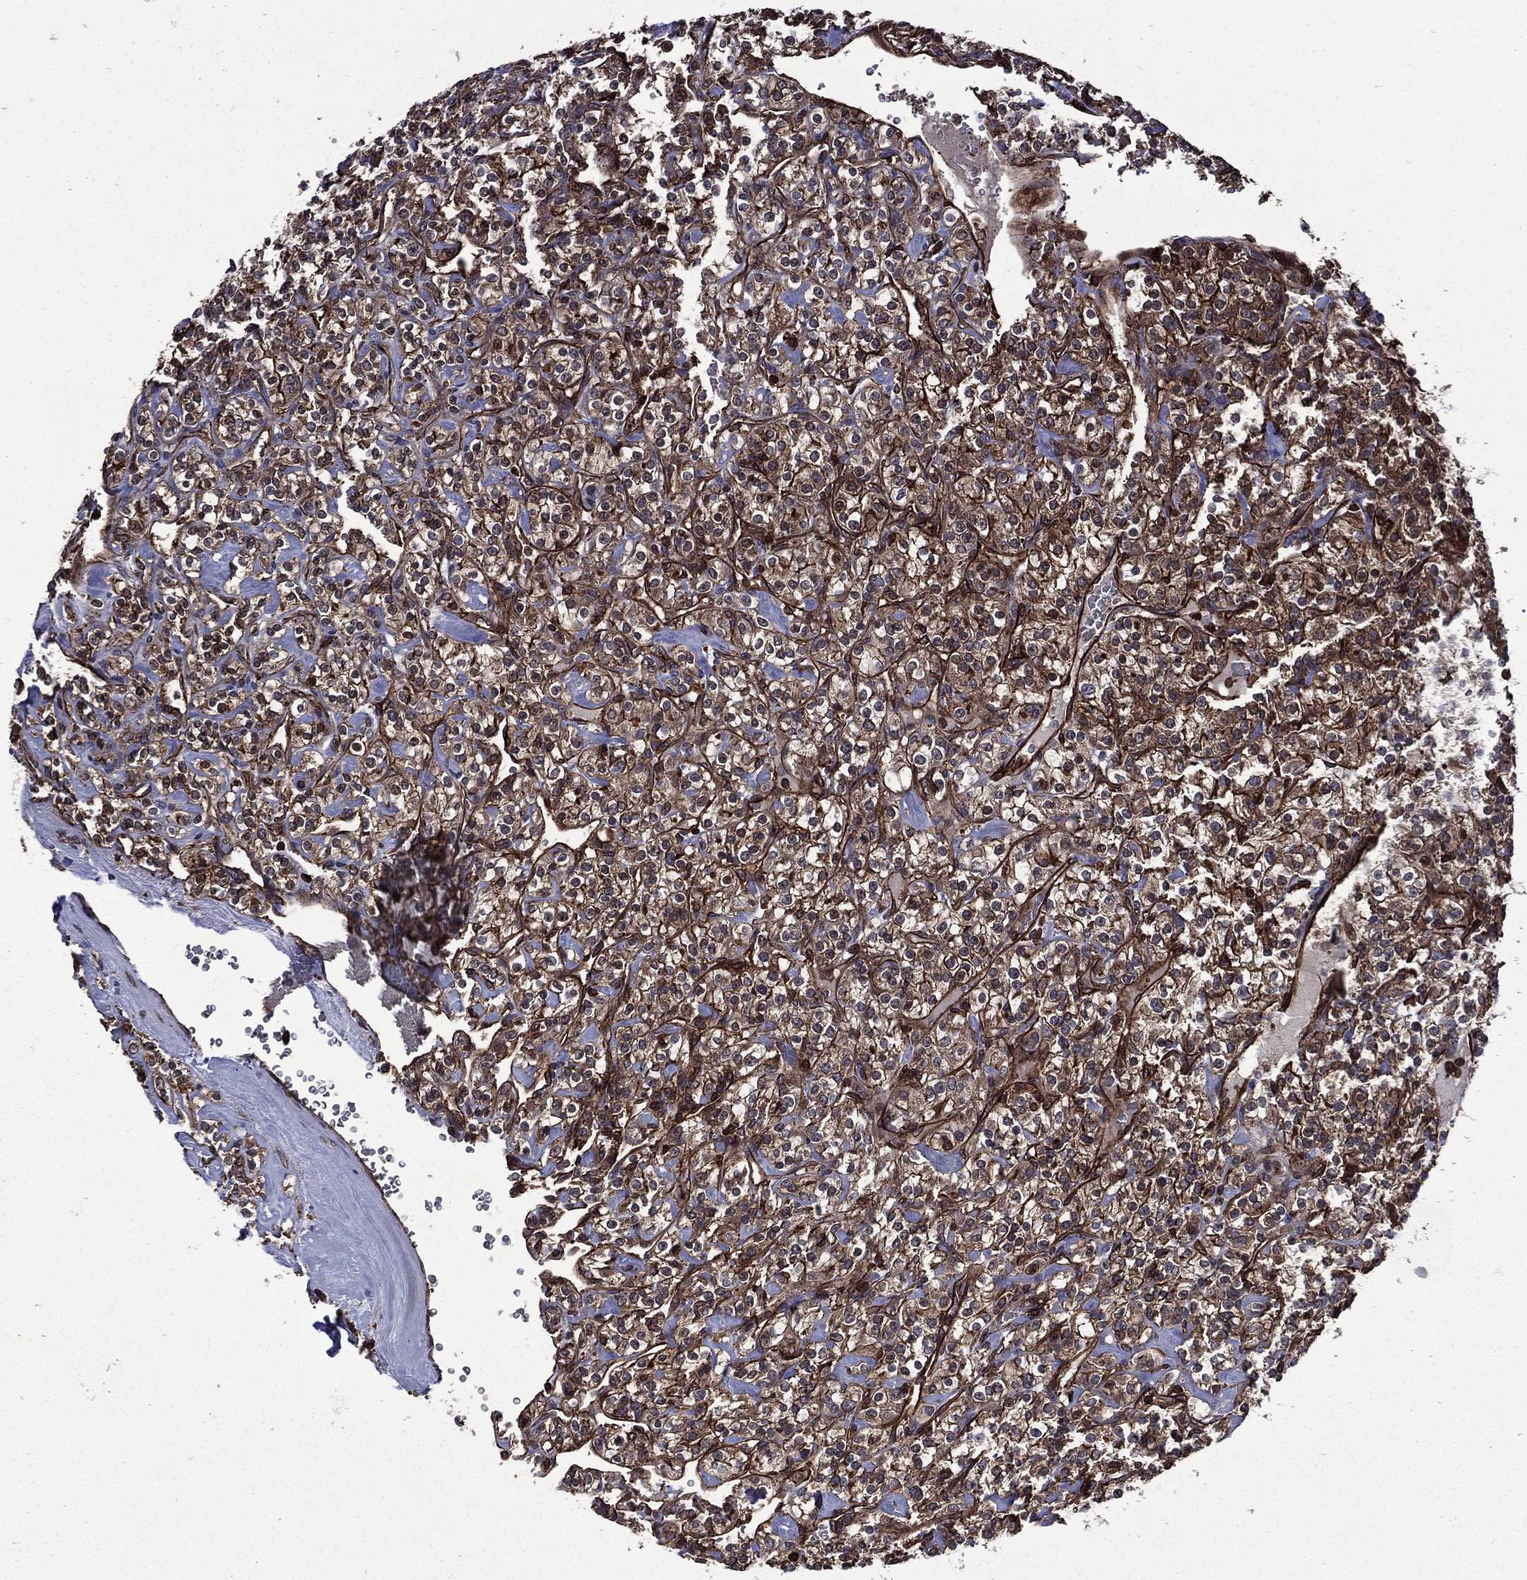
{"staining": {"intensity": "strong", "quantity": "25%-75%", "location": "cytoplasmic/membranous"}, "tissue": "renal cancer", "cell_type": "Tumor cells", "image_type": "cancer", "snomed": [{"axis": "morphology", "description": "Adenocarcinoma, NOS"}, {"axis": "topography", "description": "Kidney"}], "caption": "Immunohistochemistry (DAB (3,3'-diaminobenzidine)) staining of renal cancer (adenocarcinoma) displays strong cytoplasmic/membranous protein expression in about 25%-75% of tumor cells.", "gene": "PLPP3", "patient": {"sex": "male", "age": 77}}